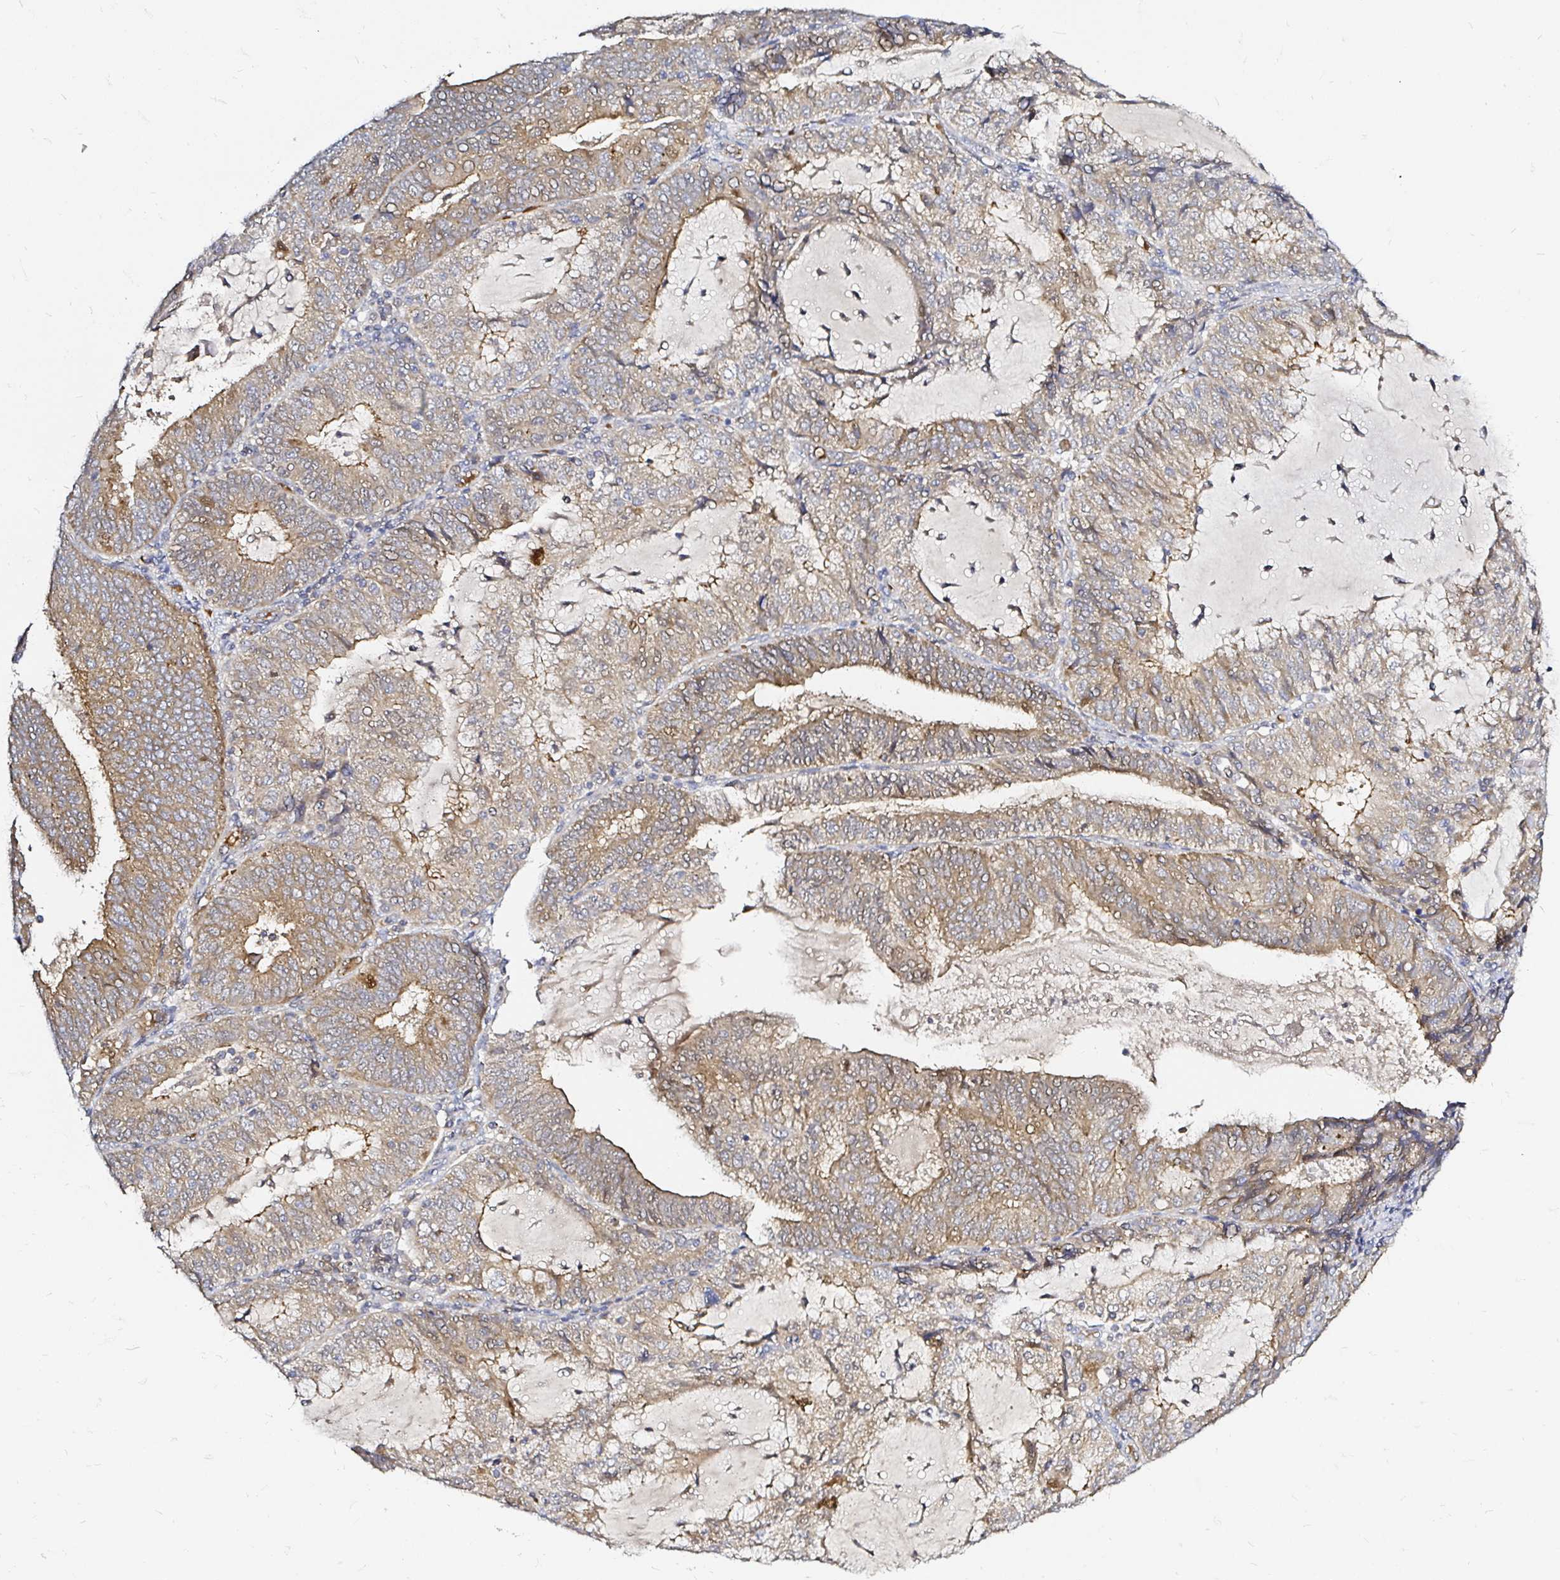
{"staining": {"intensity": "moderate", "quantity": ">75%", "location": "cytoplasmic/membranous"}, "tissue": "endometrial cancer", "cell_type": "Tumor cells", "image_type": "cancer", "snomed": [{"axis": "morphology", "description": "Adenocarcinoma, NOS"}, {"axis": "topography", "description": "Endometrium"}], "caption": "DAB (3,3'-diaminobenzidine) immunohistochemical staining of human endometrial cancer (adenocarcinoma) demonstrates moderate cytoplasmic/membranous protein staining in about >75% of tumor cells.", "gene": "ARHGEF37", "patient": {"sex": "female", "age": 81}}